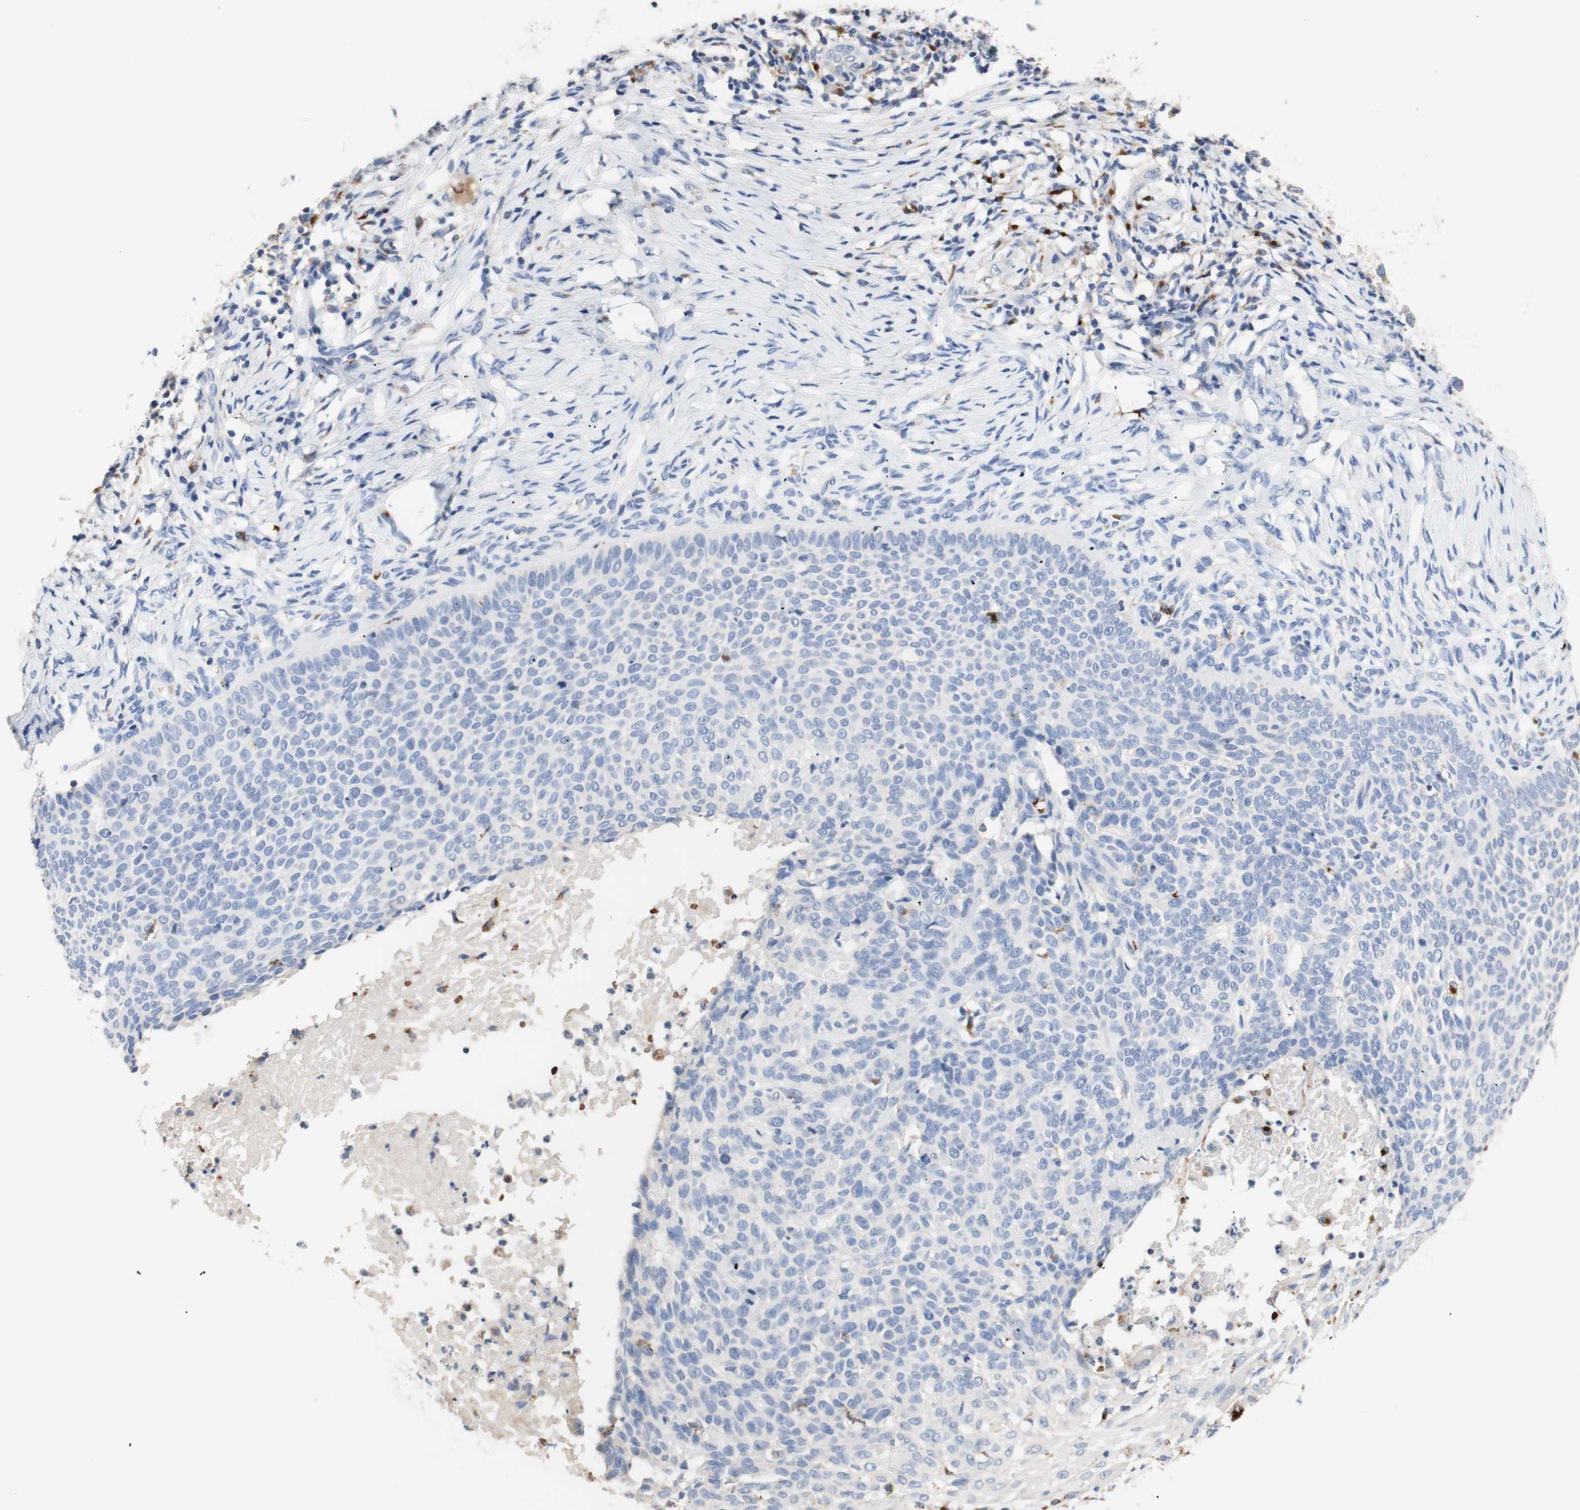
{"staining": {"intensity": "negative", "quantity": "none", "location": "none"}, "tissue": "skin cancer", "cell_type": "Tumor cells", "image_type": "cancer", "snomed": [{"axis": "morphology", "description": "Normal tissue, NOS"}, {"axis": "morphology", "description": "Basal cell carcinoma"}, {"axis": "topography", "description": "Skin"}], "caption": "Human skin basal cell carcinoma stained for a protein using immunohistochemistry (IHC) displays no expression in tumor cells.", "gene": "CDON", "patient": {"sex": "male", "age": 87}}